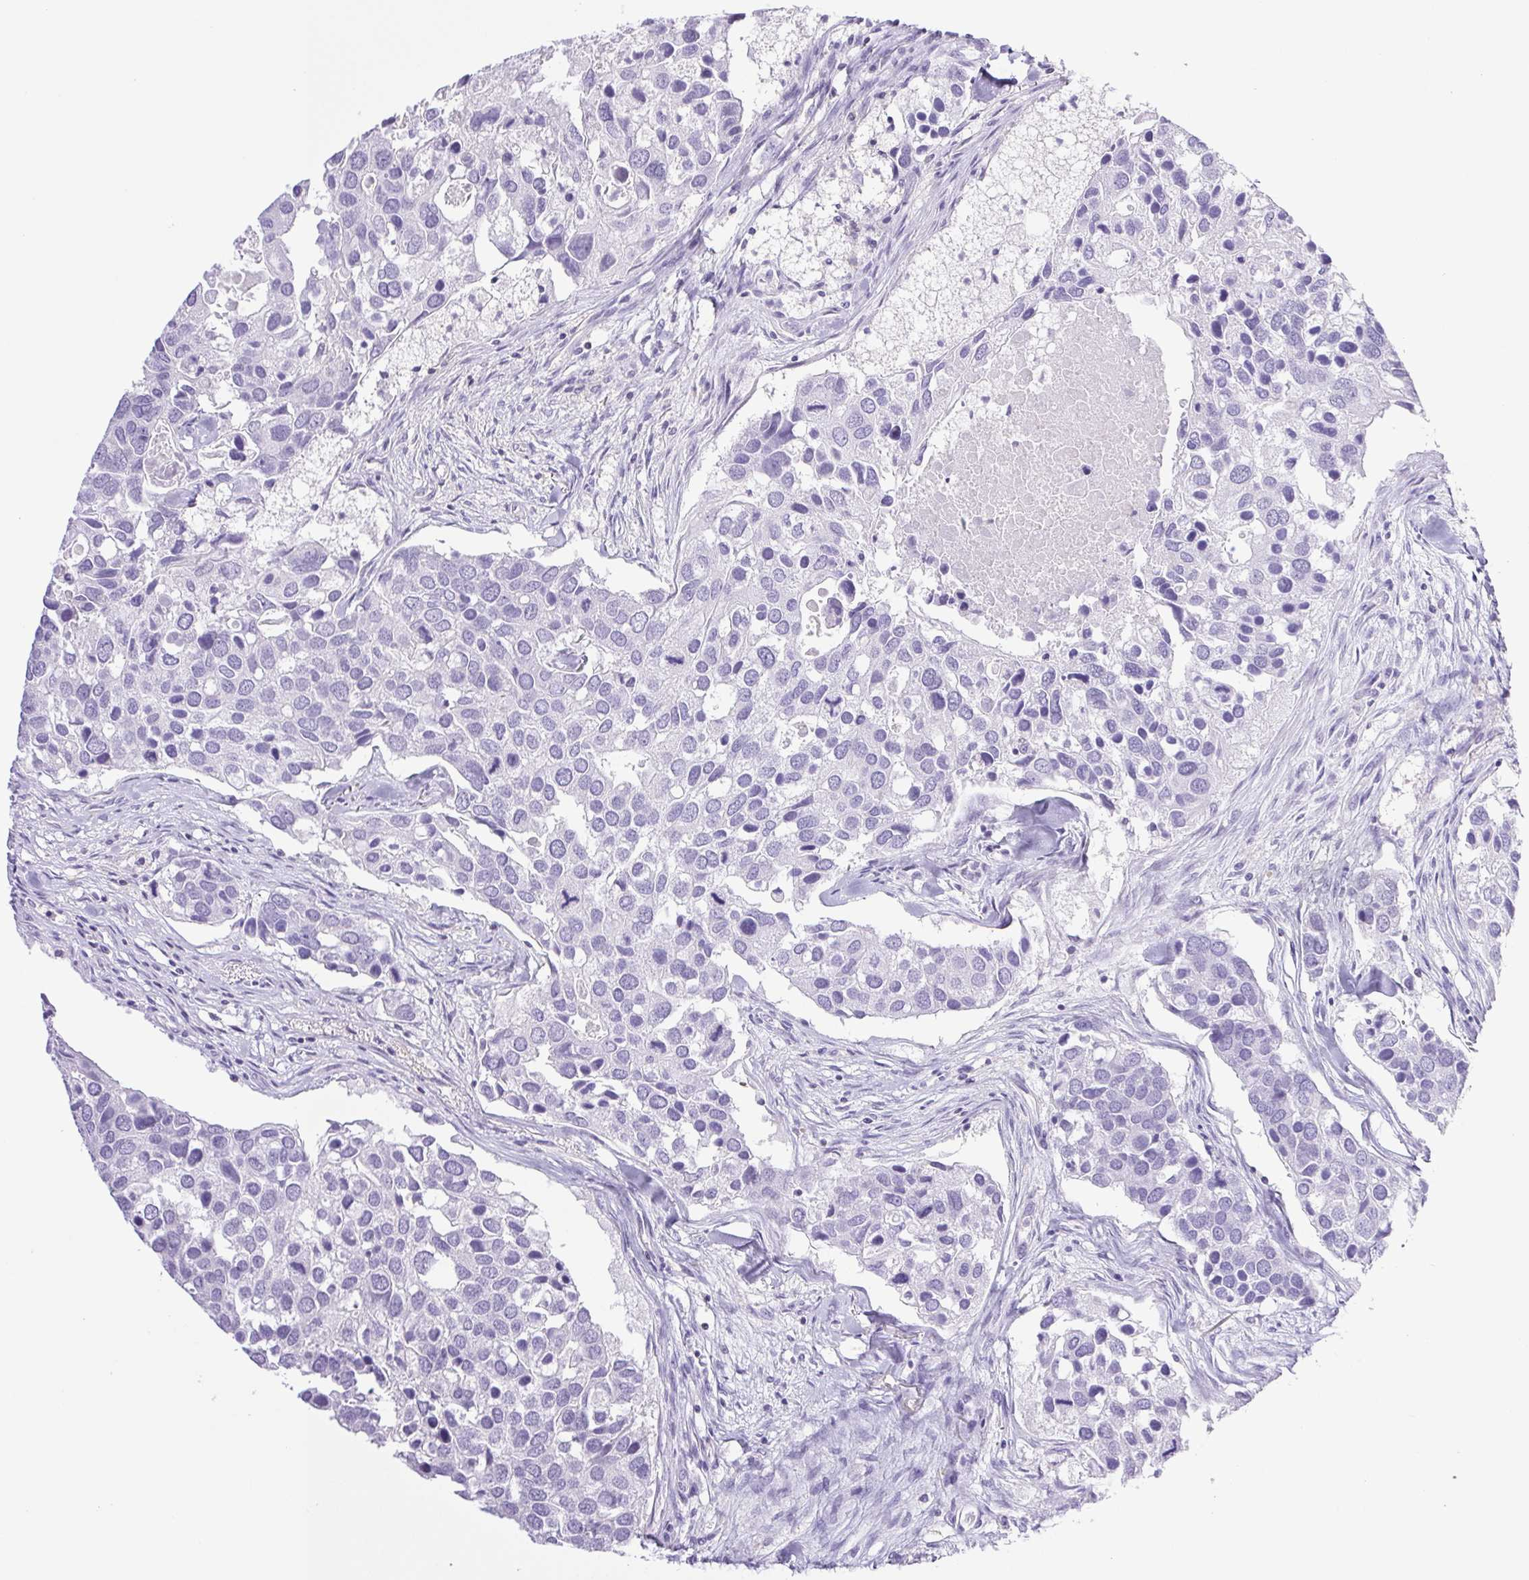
{"staining": {"intensity": "negative", "quantity": "none", "location": "none"}, "tissue": "breast cancer", "cell_type": "Tumor cells", "image_type": "cancer", "snomed": [{"axis": "morphology", "description": "Duct carcinoma"}, {"axis": "topography", "description": "Breast"}], "caption": "Breast infiltrating ductal carcinoma was stained to show a protein in brown. There is no significant positivity in tumor cells.", "gene": "SYNPR", "patient": {"sex": "female", "age": 83}}